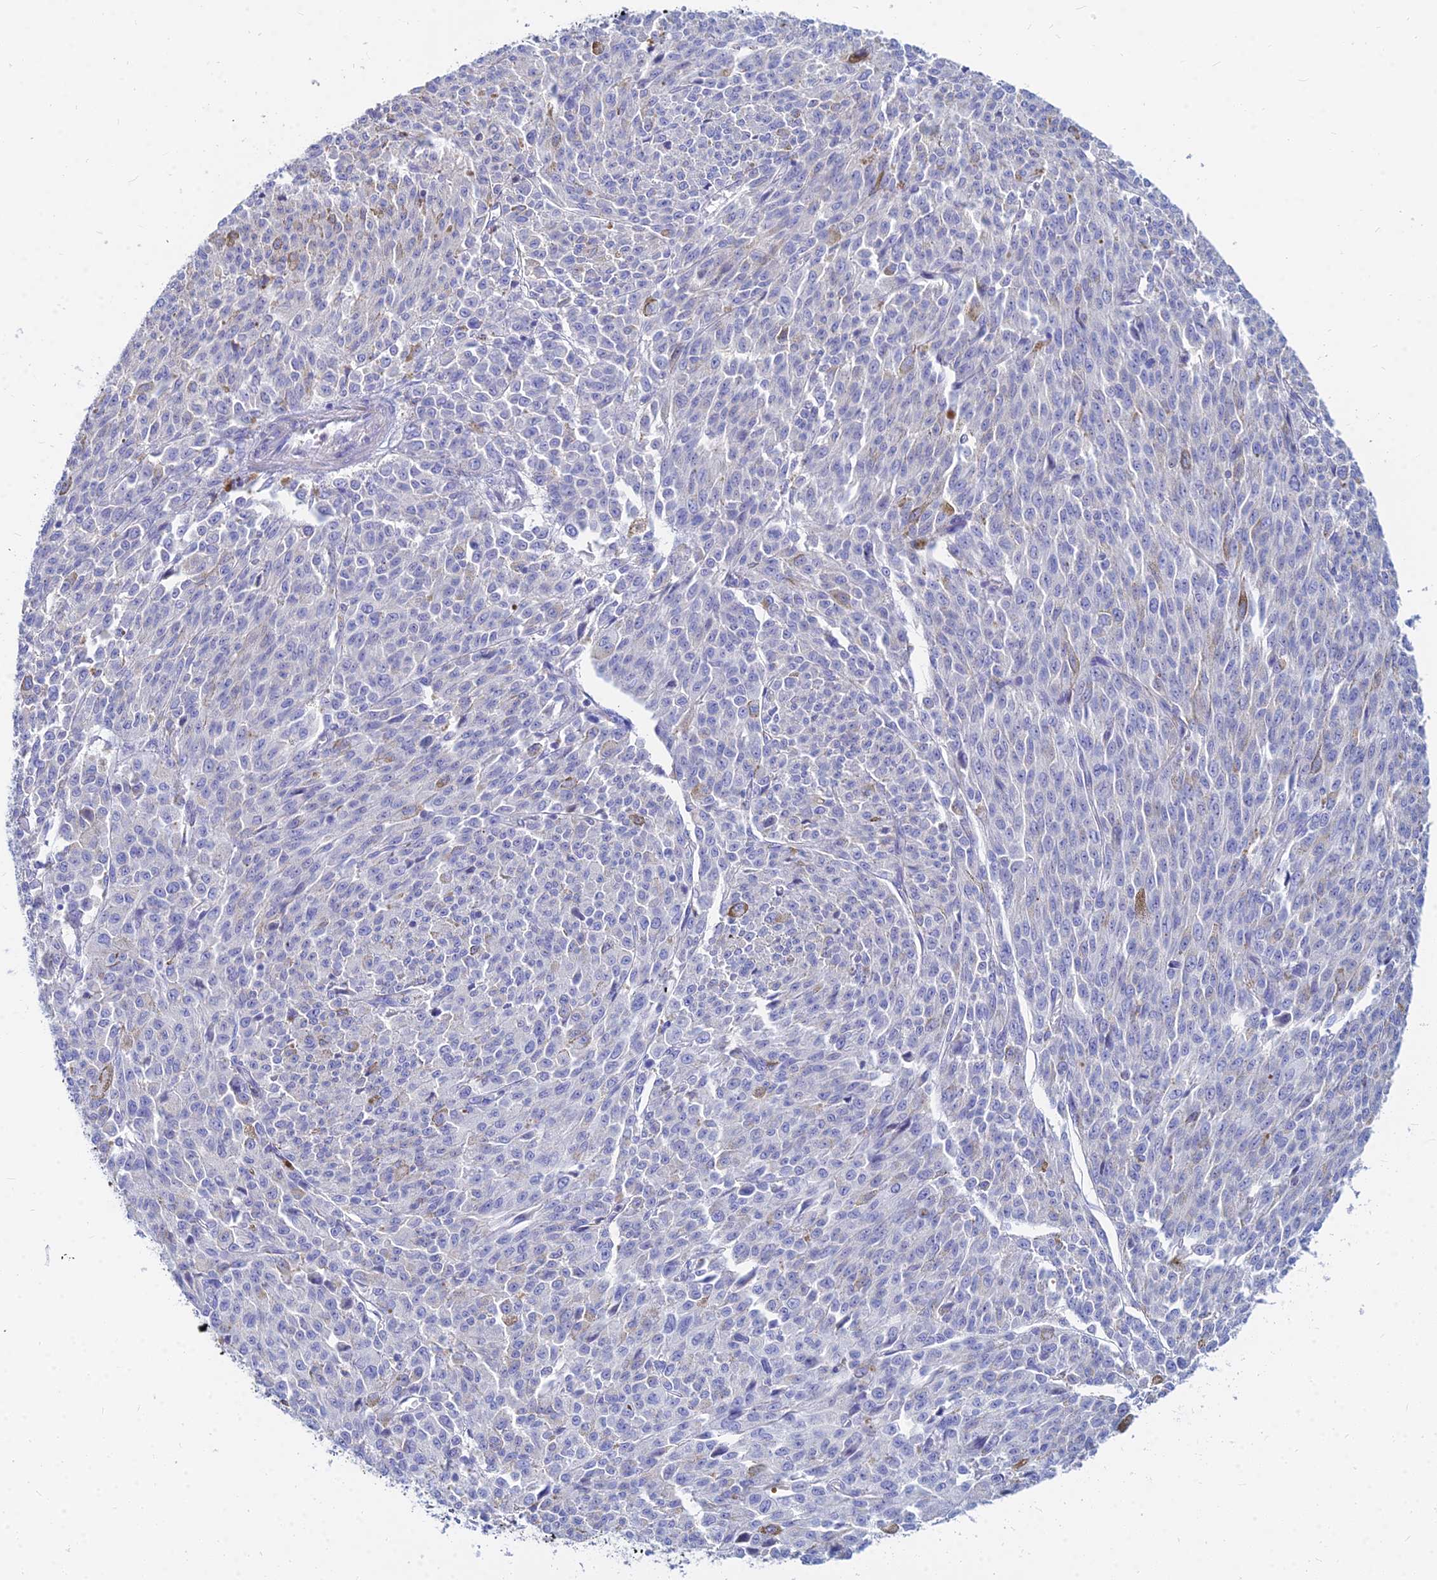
{"staining": {"intensity": "negative", "quantity": "none", "location": "none"}, "tissue": "melanoma", "cell_type": "Tumor cells", "image_type": "cancer", "snomed": [{"axis": "morphology", "description": "Malignant melanoma, NOS"}, {"axis": "topography", "description": "Skin"}], "caption": "This image is of malignant melanoma stained with immunohistochemistry (IHC) to label a protein in brown with the nuclei are counter-stained blue. There is no expression in tumor cells.", "gene": "ZNF552", "patient": {"sex": "female", "age": 52}}